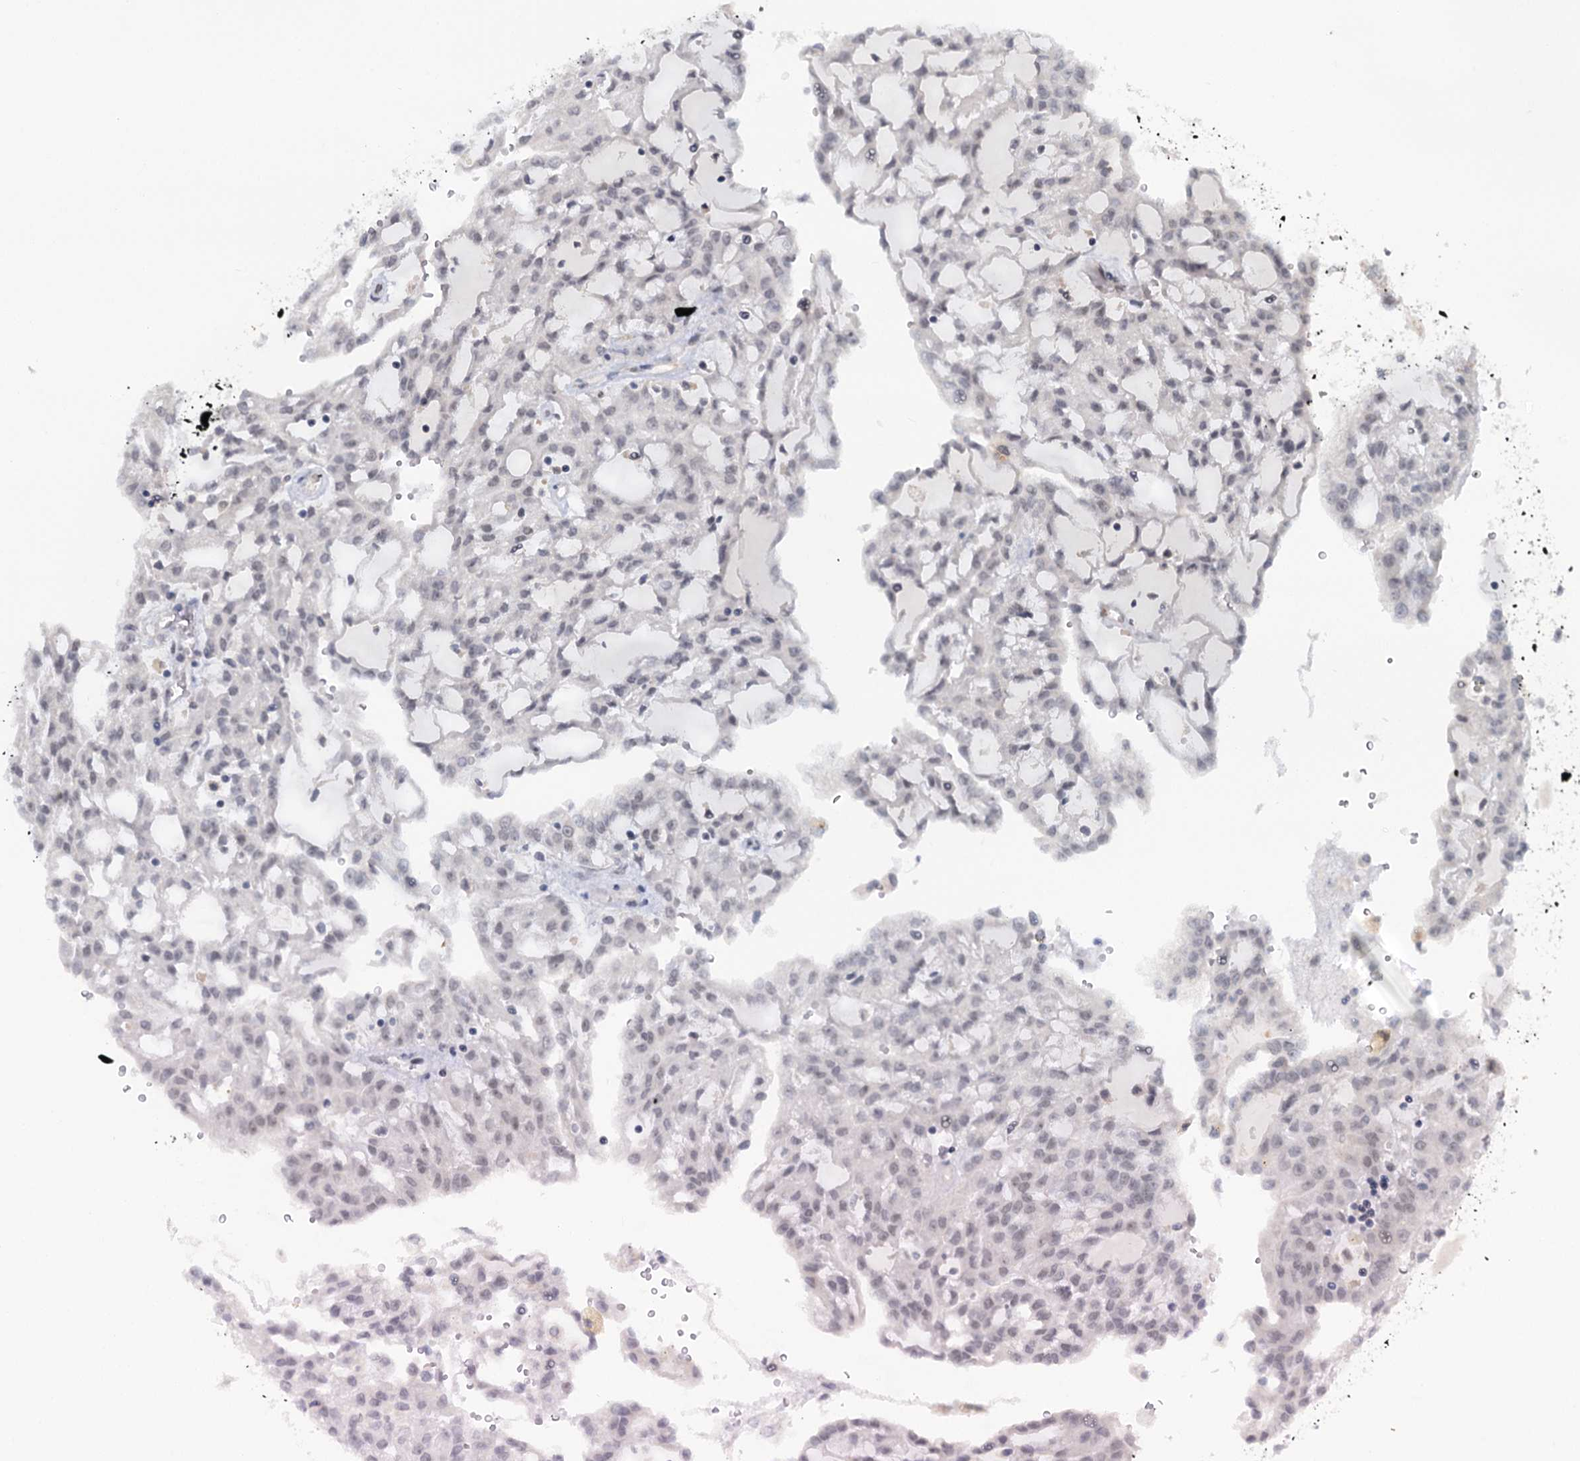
{"staining": {"intensity": "negative", "quantity": "none", "location": "none"}, "tissue": "renal cancer", "cell_type": "Tumor cells", "image_type": "cancer", "snomed": [{"axis": "morphology", "description": "Adenocarcinoma, NOS"}, {"axis": "topography", "description": "Kidney"}], "caption": "This is a image of IHC staining of adenocarcinoma (renal), which shows no expression in tumor cells.", "gene": "C1D", "patient": {"sex": "male", "age": 63}}